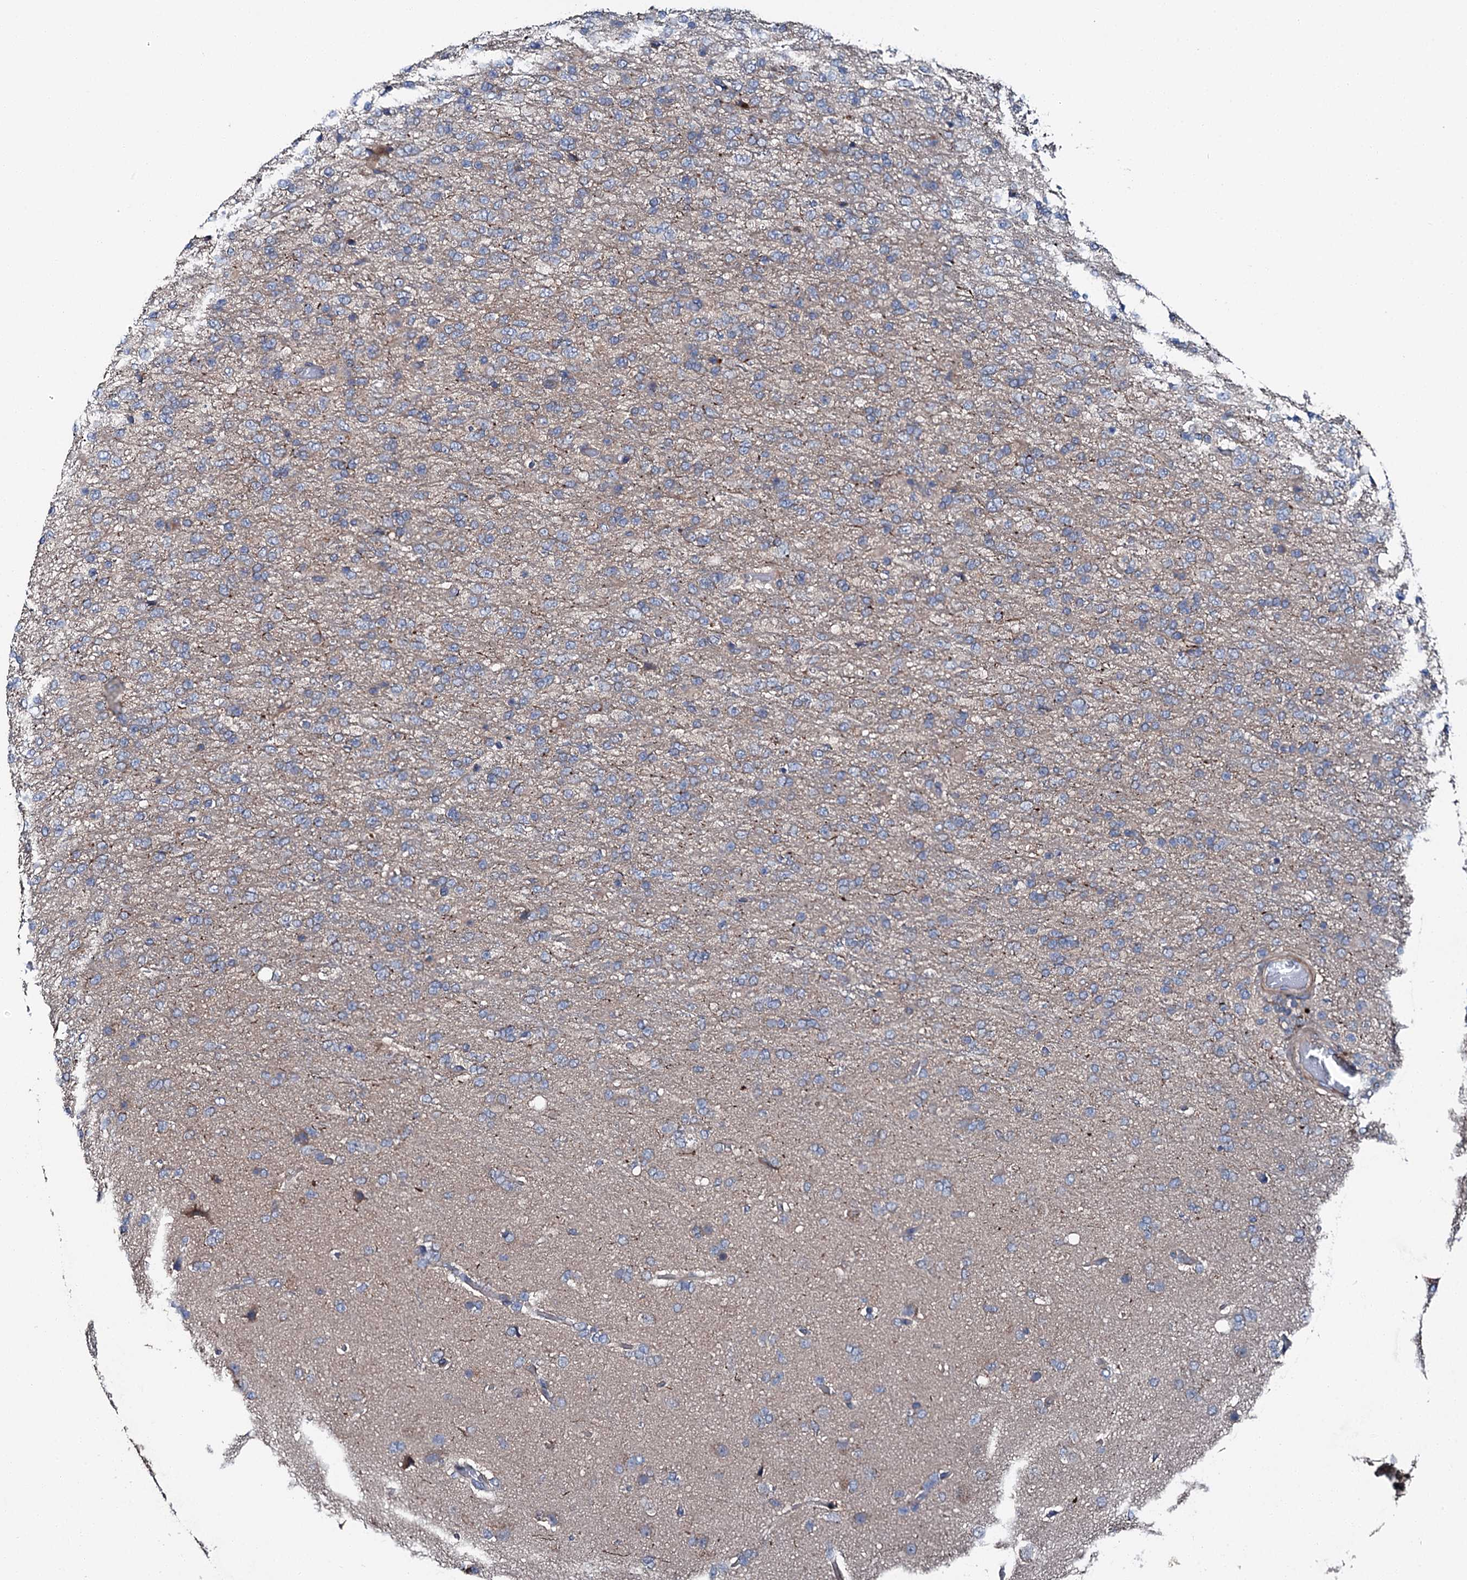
{"staining": {"intensity": "weak", "quantity": "<25%", "location": "cytoplasmic/membranous"}, "tissue": "glioma", "cell_type": "Tumor cells", "image_type": "cancer", "snomed": [{"axis": "morphology", "description": "Glioma, malignant, High grade"}, {"axis": "topography", "description": "Brain"}], "caption": "This is an immunohistochemistry (IHC) histopathology image of human malignant high-grade glioma. There is no positivity in tumor cells.", "gene": "SLC22A25", "patient": {"sex": "female", "age": 74}}